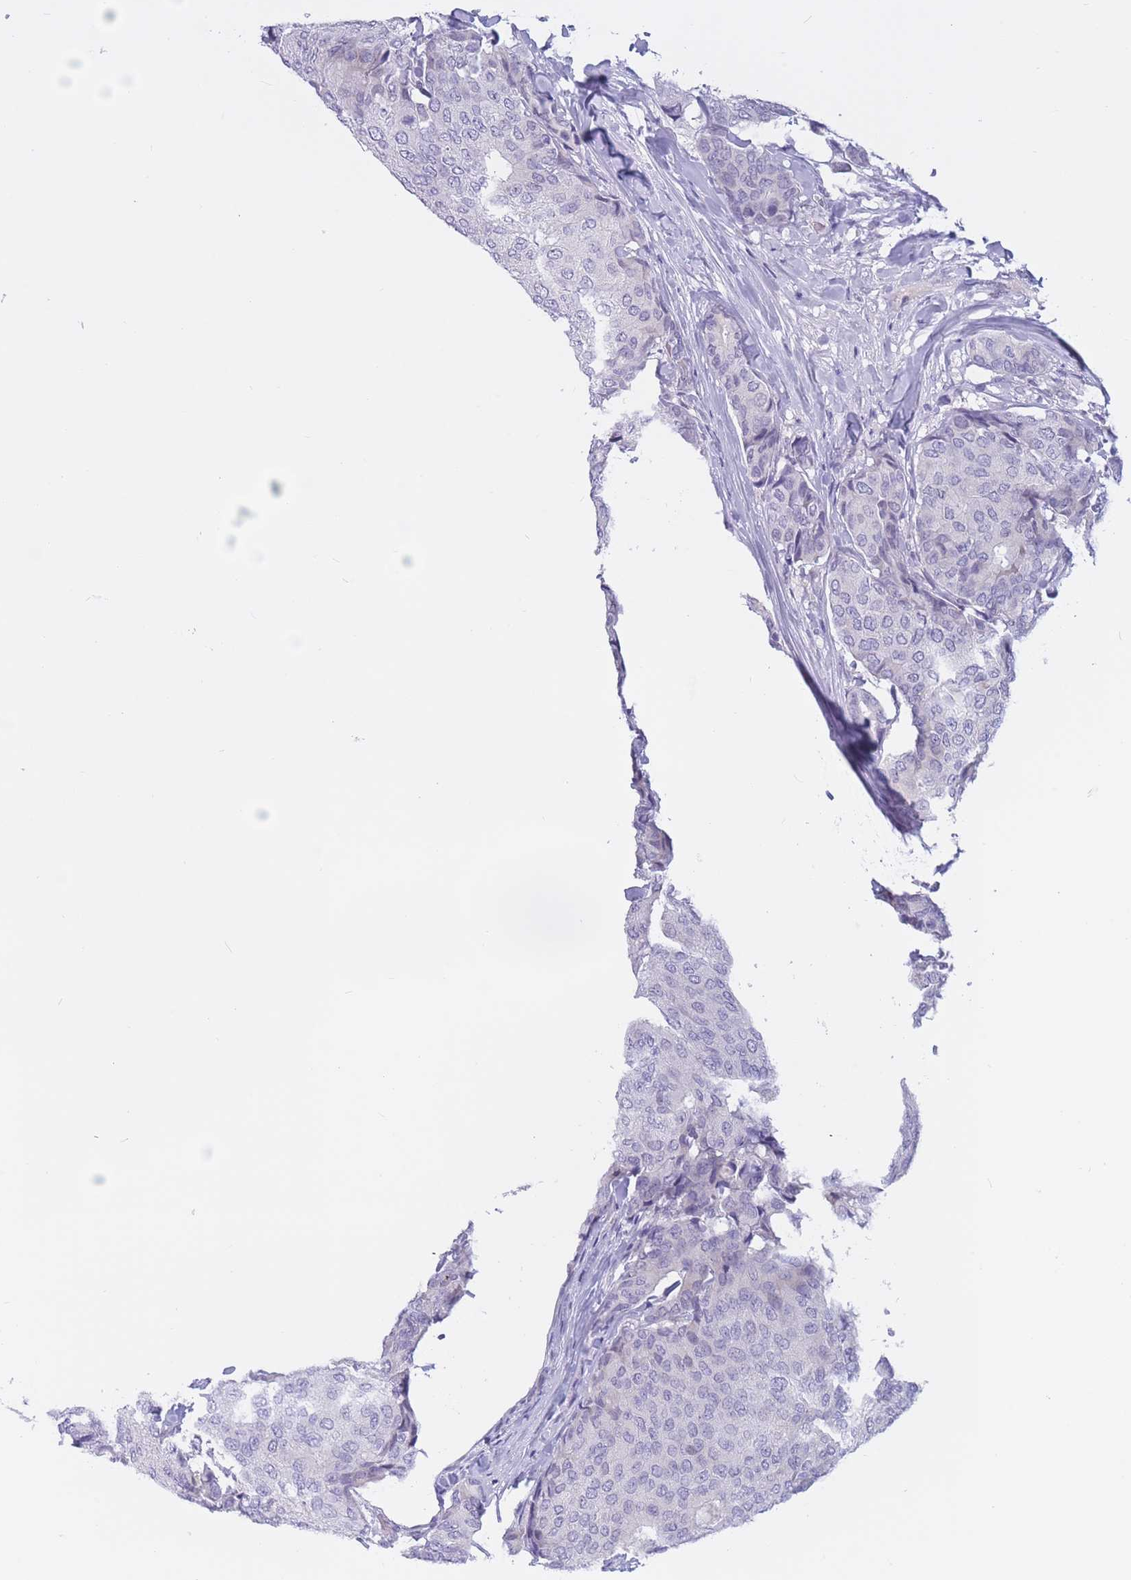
{"staining": {"intensity": "negative", "quantity": "none", "location": "none"}, "tissue": "breast cancer", "cell_type": "Tumor cells", "image_type": "cancer", "snomed": [{"axis": "morphology", "description": "Duct carcinoma"}, {"axis": "topography", "description": "Breast"}], "caption": "Tumor cells show no significant protein staining in infiltrating ductal carcinoma (breast).", "gene": "BOP1", "patient": {"sex": "female", "age": 75}}